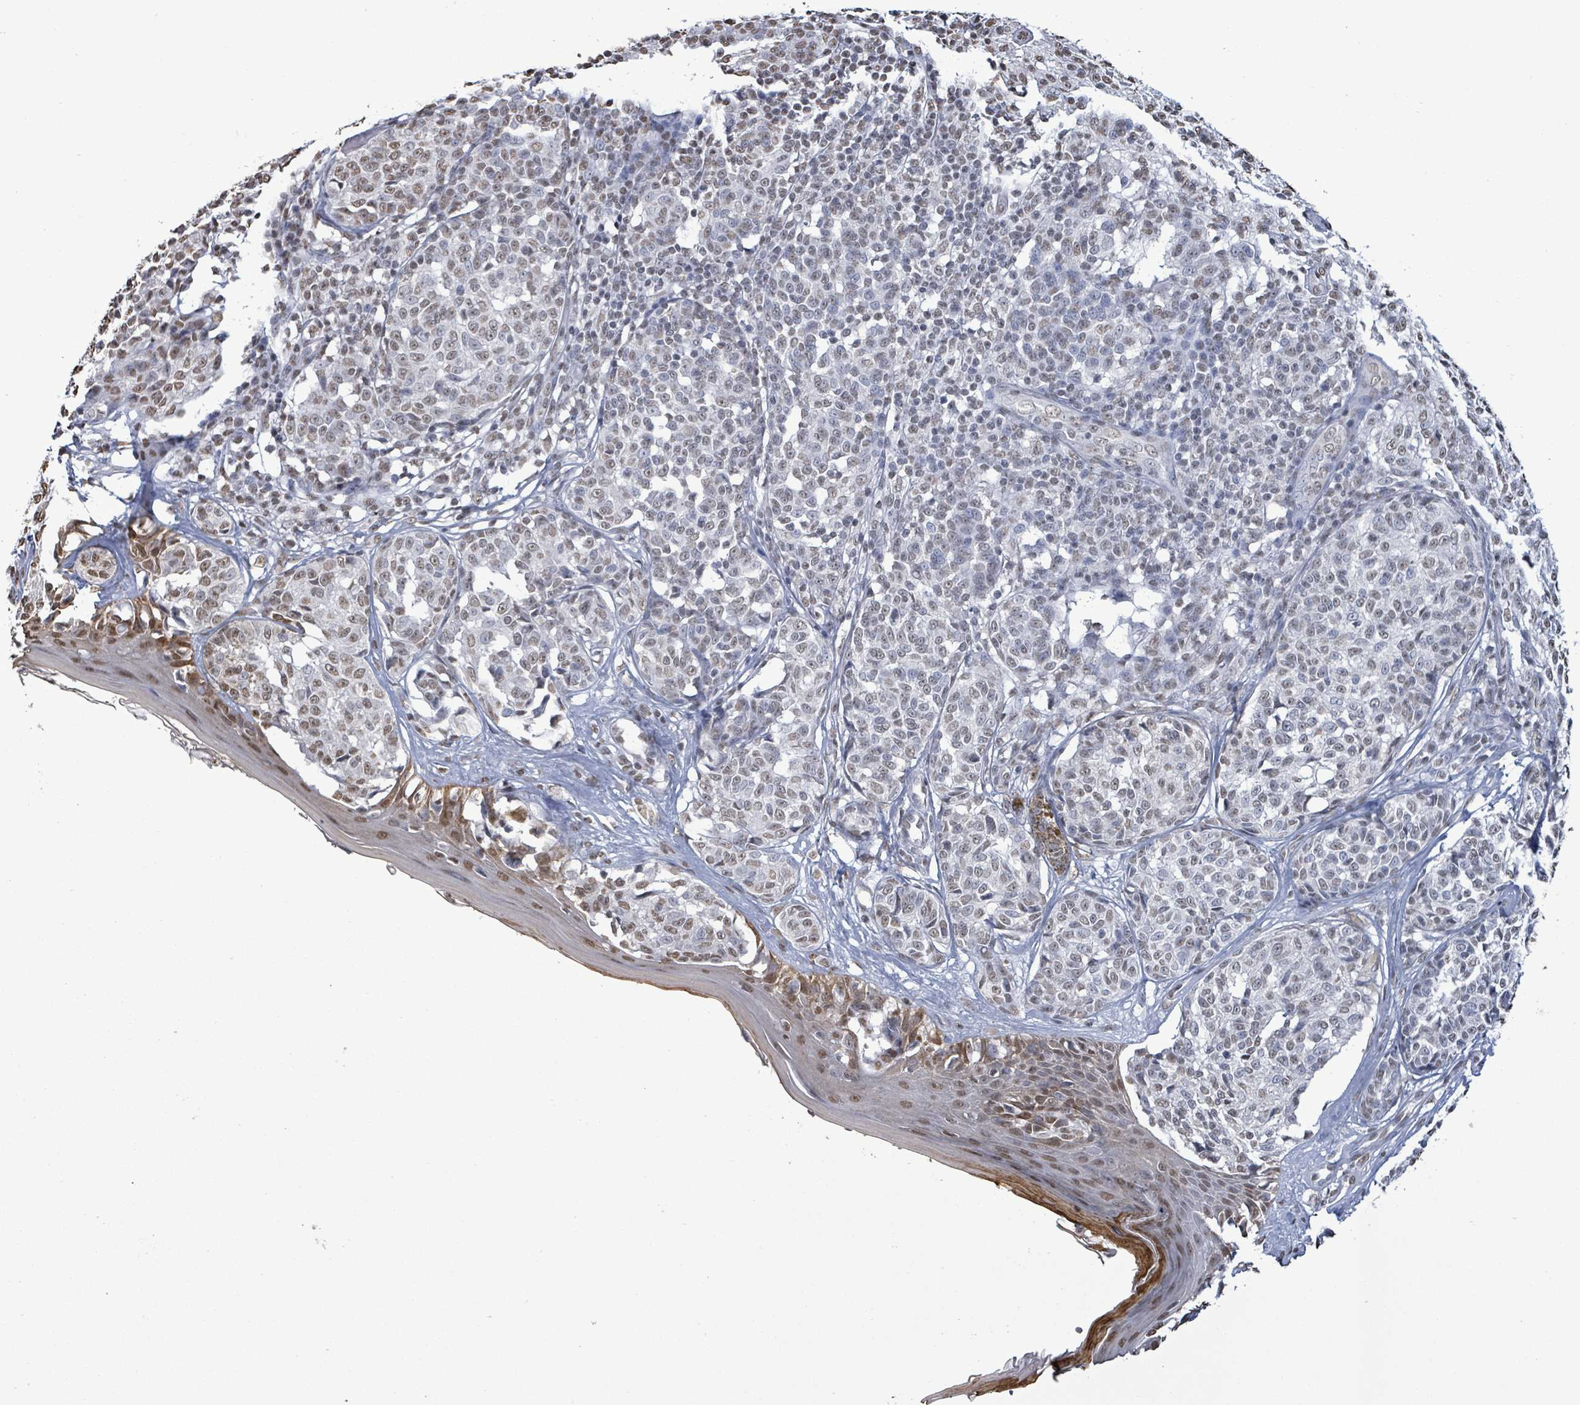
{"staining": {"intensity": "weak", "quantity": "<25%", "location": "nuclear"}, "tissue": "melanoma", "cell_type": "Tumor cells", "image_type": "cancer", "snomed": [{"axis": "morphology", "description": "Malignant melanoma, NOS"}, {"axis": "topography", "description": "Skin of upper extremity"}], "caption": "IHC of melanoma exhibits no staining in tumor cells. (Immunohistochemistry, brightfield microscopy, high magnification).", "gene": "SAMD14", "patient": {"sex": "male", "age": 40}}